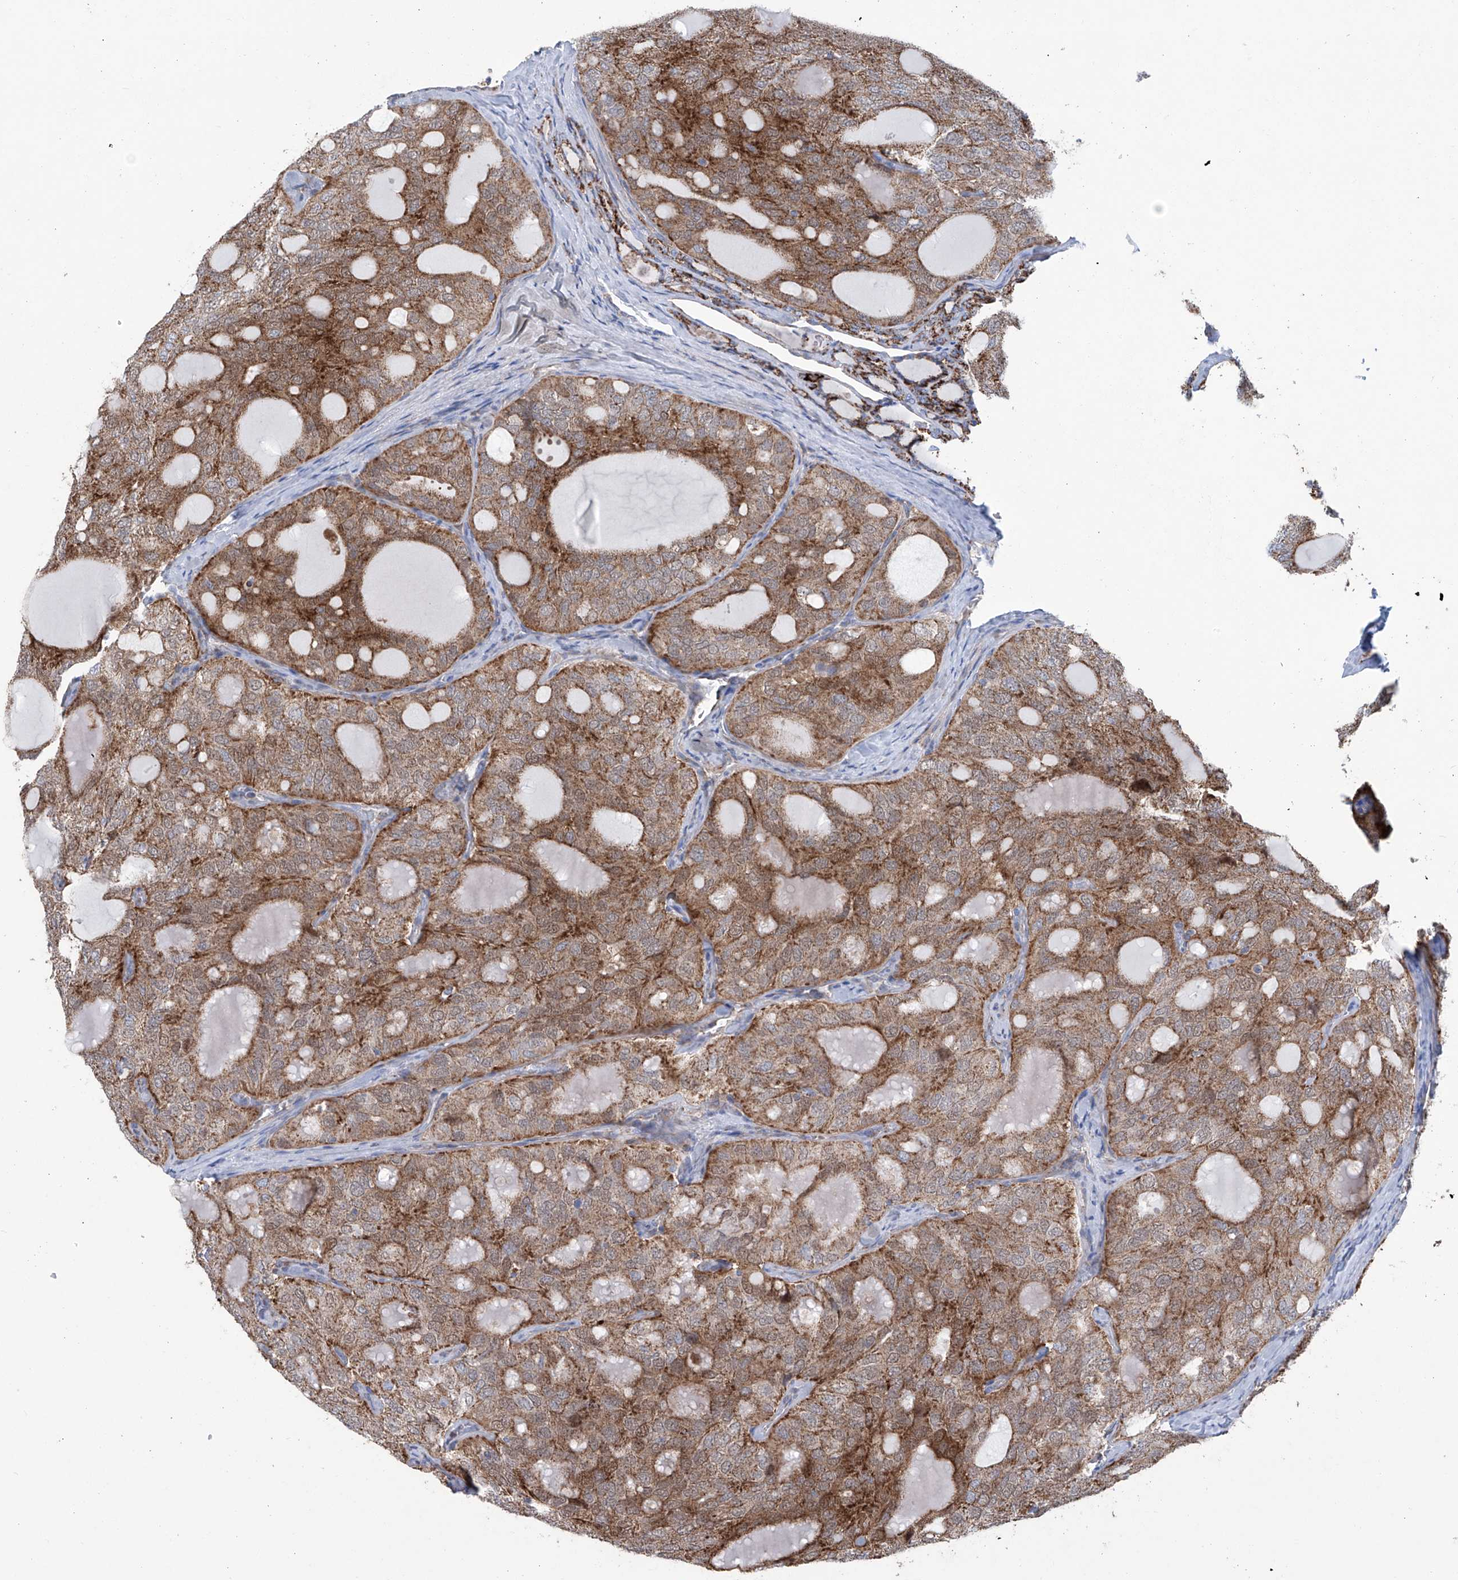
{"staining": {"intensity": "moderate", "quantity": ">75%", "location": "cytoplasmic/membranous"}, "tissue": "thyroid cancer", "cell_type": "Tumor cells", "image_type": "cancer", "snomed": [{"axis": "morphology", "description": "Follicular adenoma carcinoma, NOS"}, {"axis": "topography", "description": "Thyroid gland"}], "caption": "Immunohistochemical staining of thyroid follicular adenoma carcinoma shows medium levels of moderate cytoplasmic/membranous staining in about >75% of tumor cells. Immunohistochemistry stains the protein in brown and the nuclei are stained blue.", "gene": "ALDH6A1", "patient": {"sex": "male", "age": 75}}